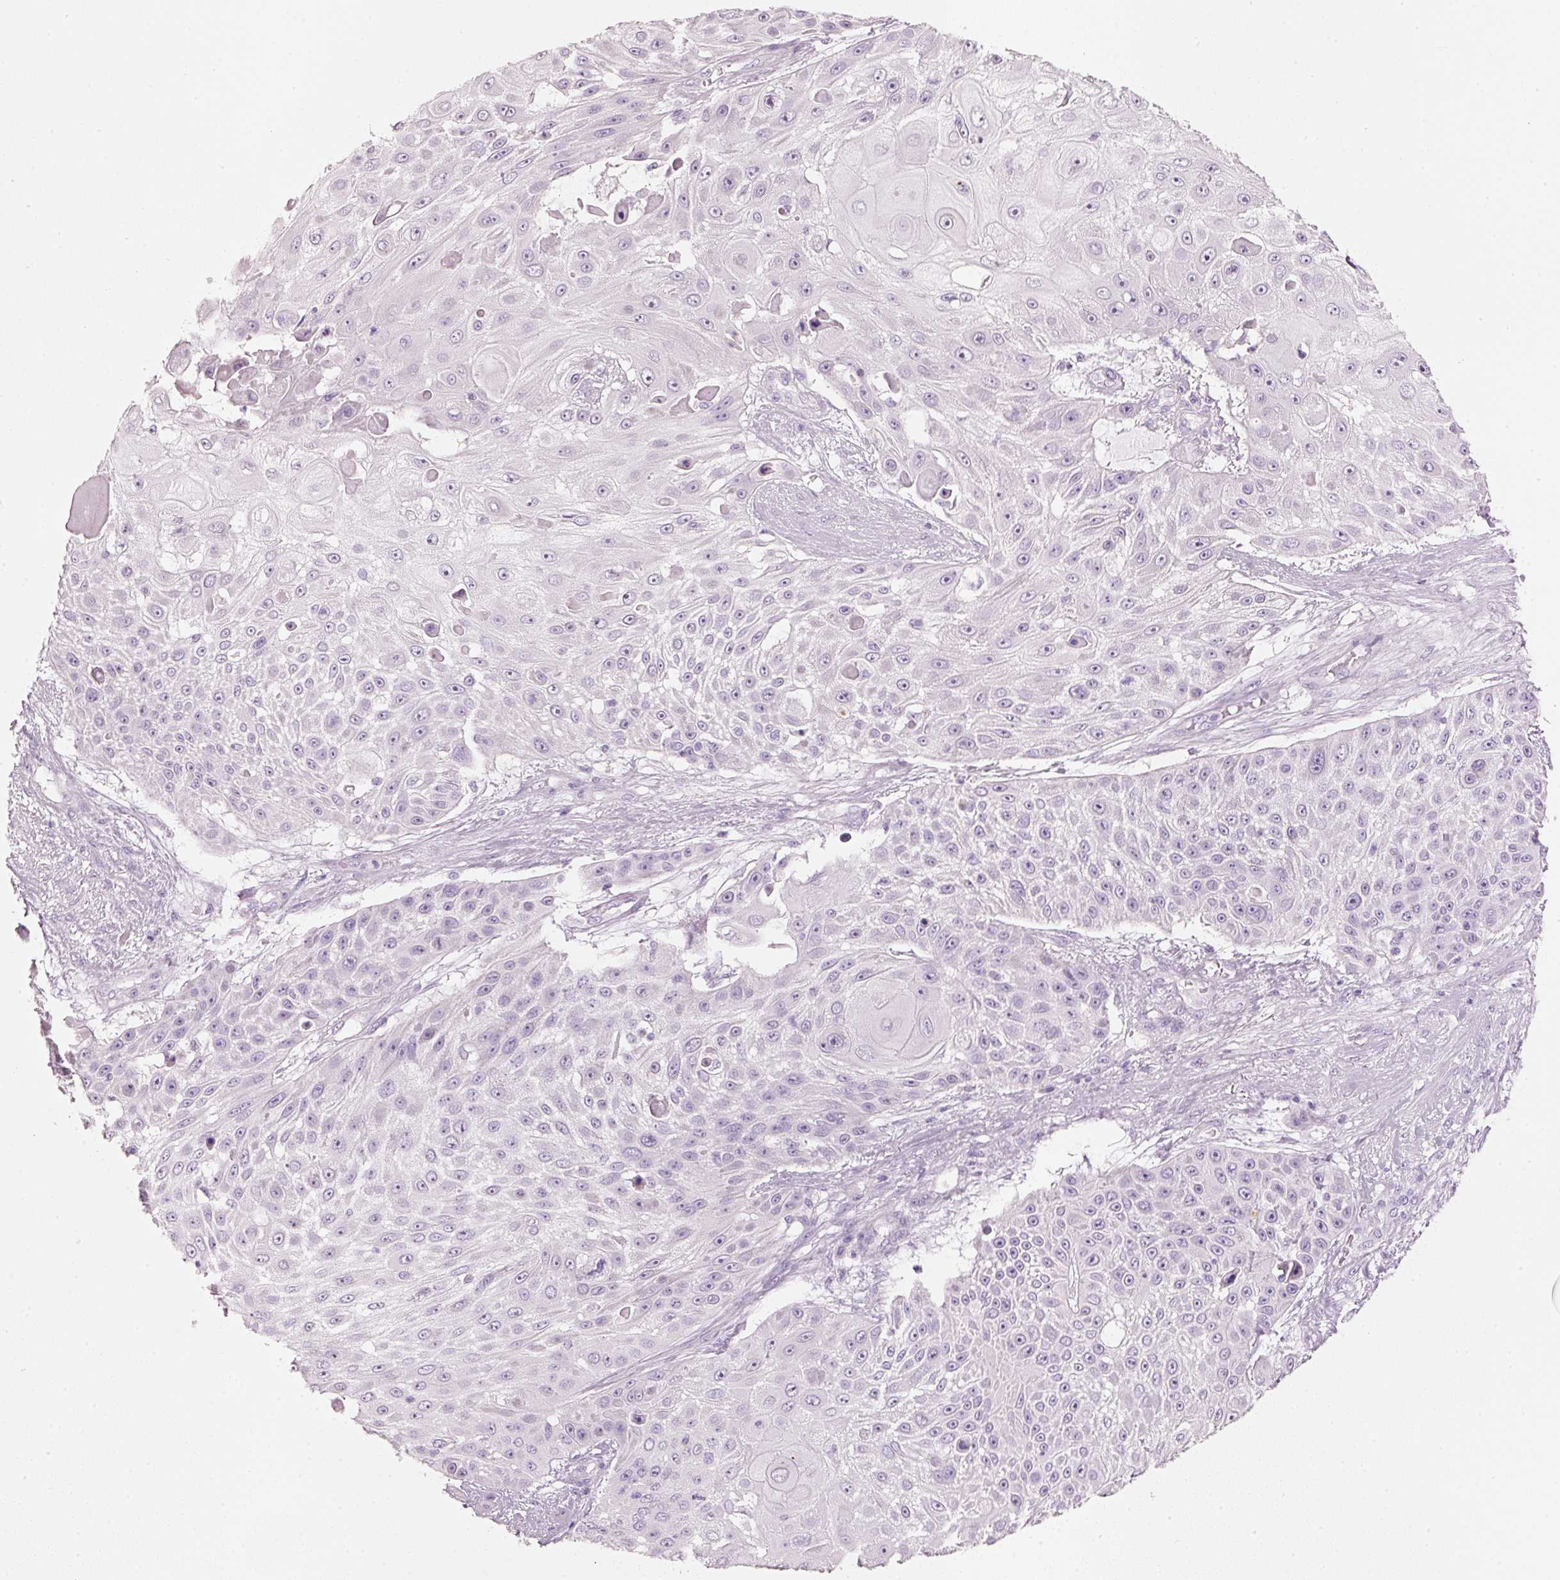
{"staining": {"intensity": "negative", "quantity": "none", "location": "none"}, "tissue": "skin cancer", "cell_type": "Tumor cells", "image_type": "cancer", "snomed": [{"axis": "morphology", "description": "Squamous cell carcinoma, NOS"}, {"axis": "topography", "description": "Skin"}], "caption": "A histopathology image of human skin cancer (squamous cell carcinoma) is negative for staining in tumor cells.", "gene": "PDXDC1", "patient": {"sex": "female", "age": 86}}